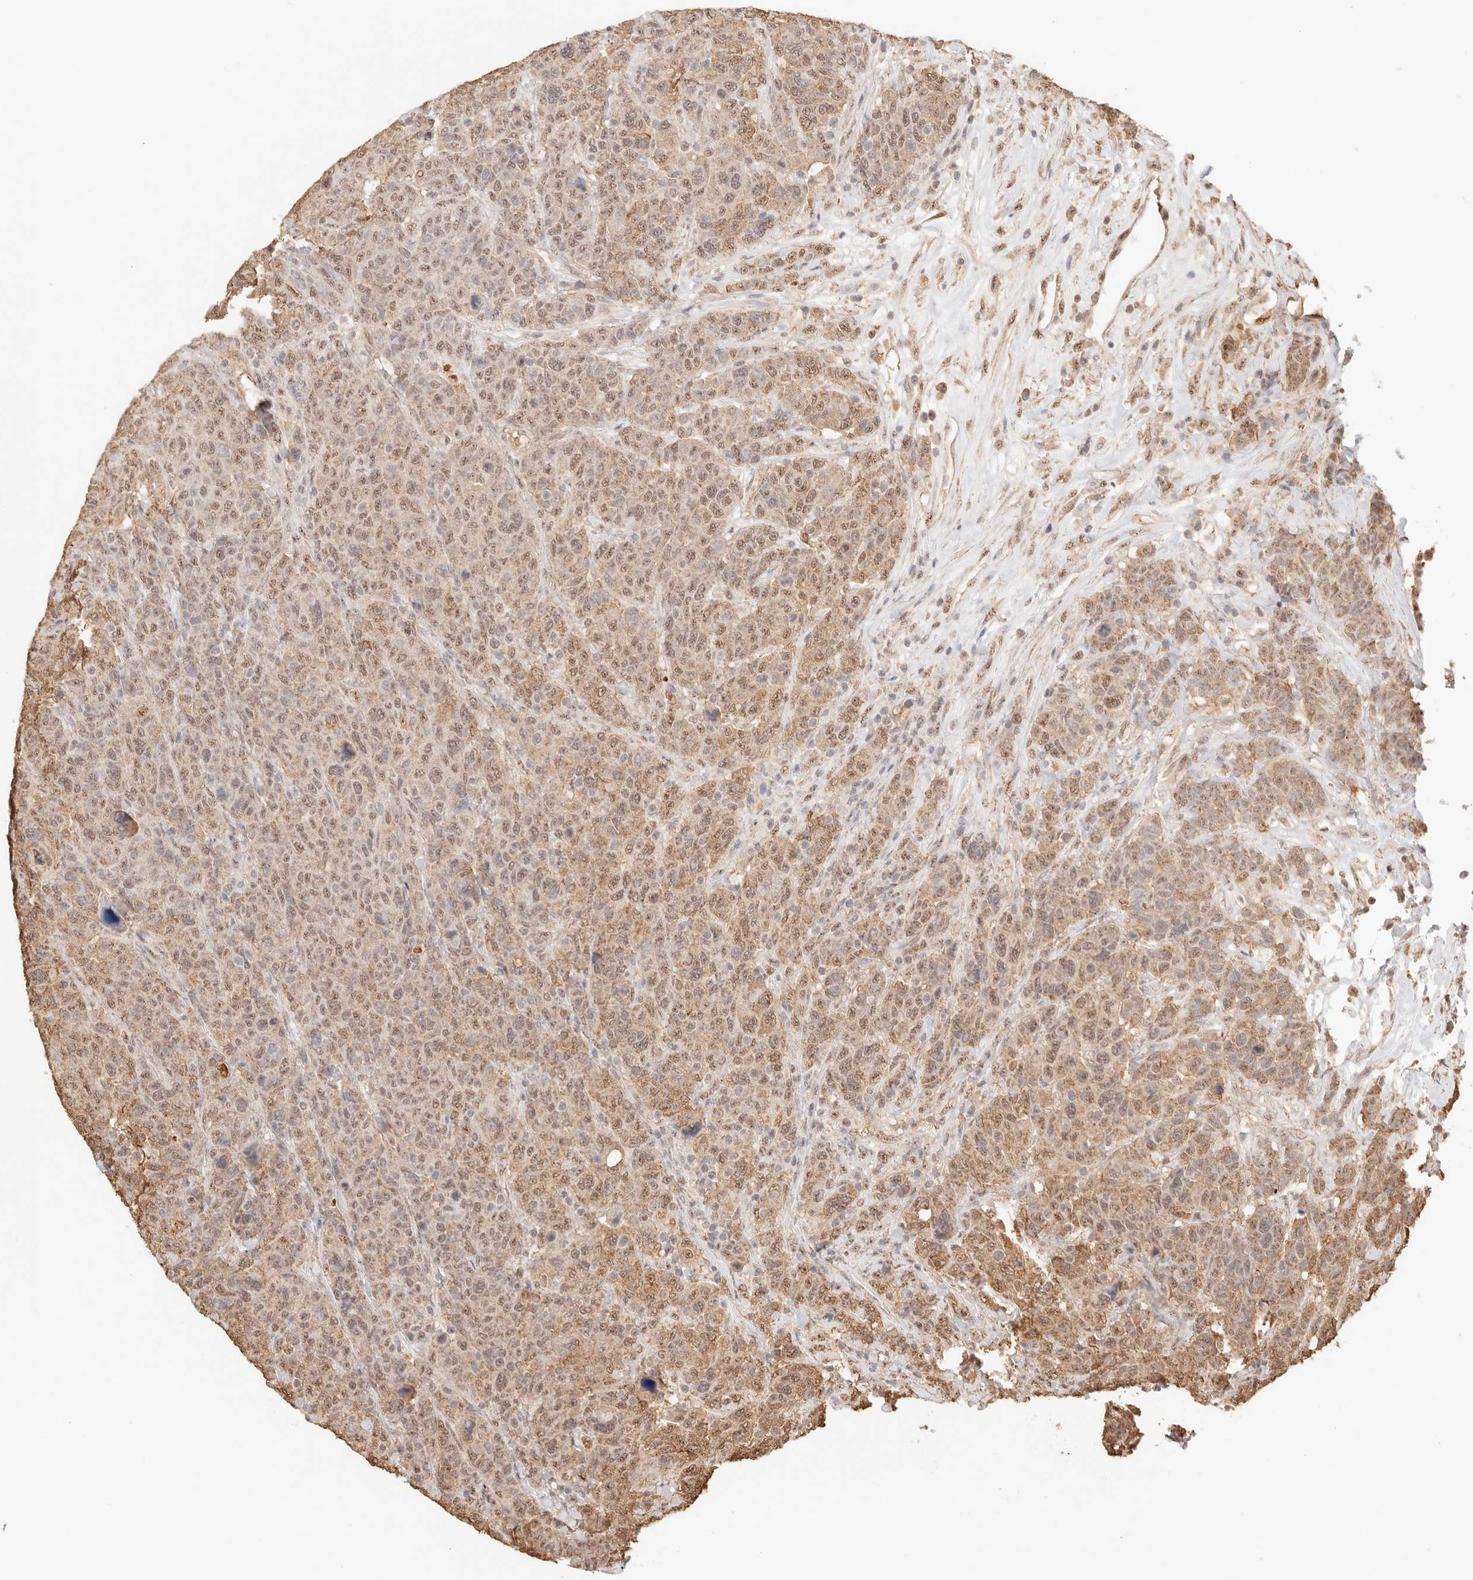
{"staining": {"intensity": "moderate", "quantity": ">75%", "location": "cytoplasmic/membranous,nuclear"}, "tissue": "breast cancer", "cell_type": "Tumor cells", "image_type": "cancer", "snomed": [{"axis": "morphology", "description": "Duct carcinoma"}, {"axis": "topography", "description": "Breast"}], "caption": "IHC (DAB) staining of breast invasive ductal carcinoma exhibits moderate cytoplasmic/membranous and nuclear protein expression in about >75% of tumor cells.", "gene": "IL1R2", "patient": {"sex": "female", "age": 37}}